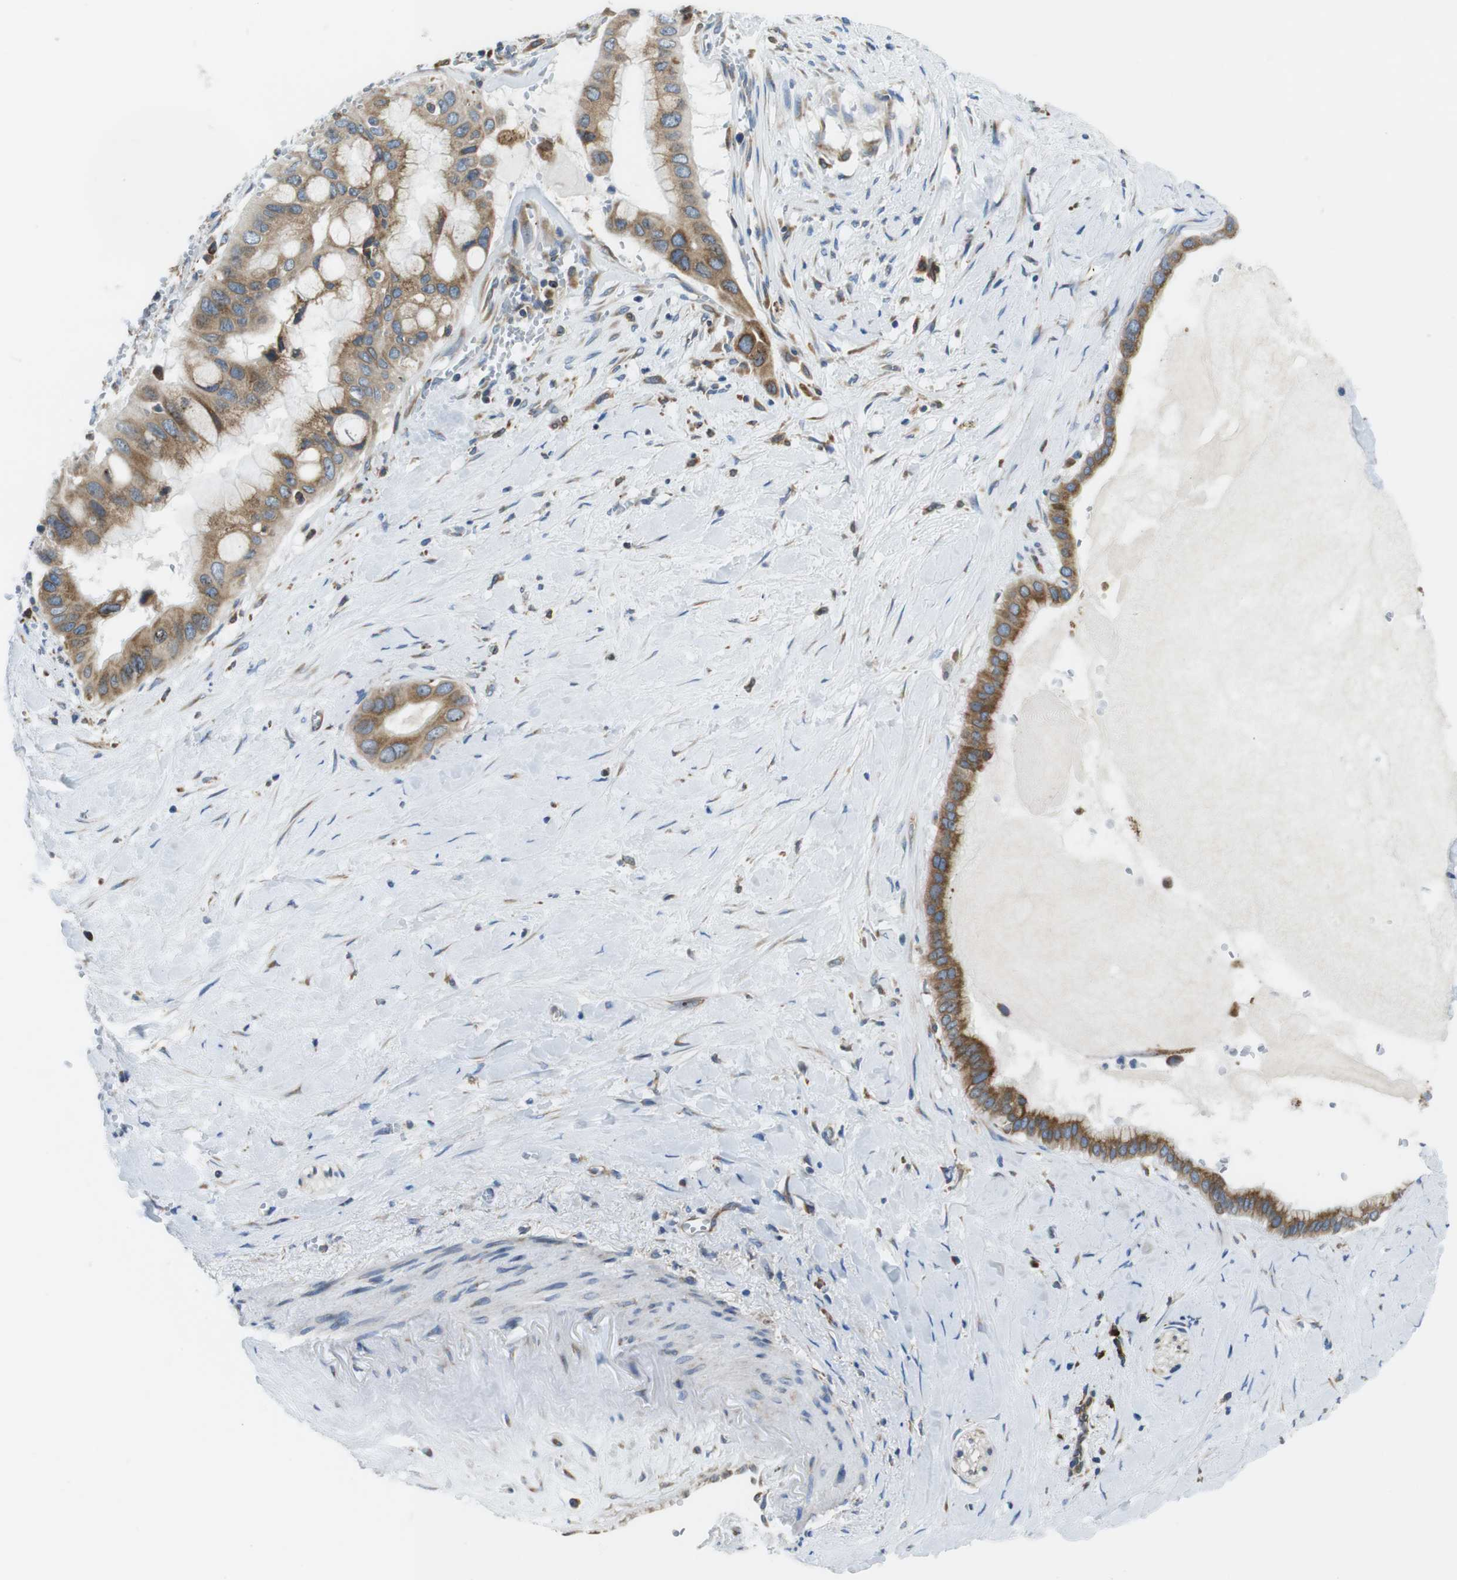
{"staining": {"intensity": "moderate", "quantity": ">75%", "location": "cytoplasmic/membranous"}, "tissue": "pancreatic cancer", "cell_type": "Tumor cells", "image_type": "cancer", "snomed": [{"axis": "morphology", "description": "Adenocarcinoma, NOS"}, {"axis": "topography", "description": "Pancreas"}], "caption": "Pancreatic cancer (adenocarcinoma) stained for a protein (brown) reveals moderate cytoplasmic/membranous positive staining in about >75% of tumor cells.", "gene": "UGGT1", "patient": {"sex": "male", "age": 55}}